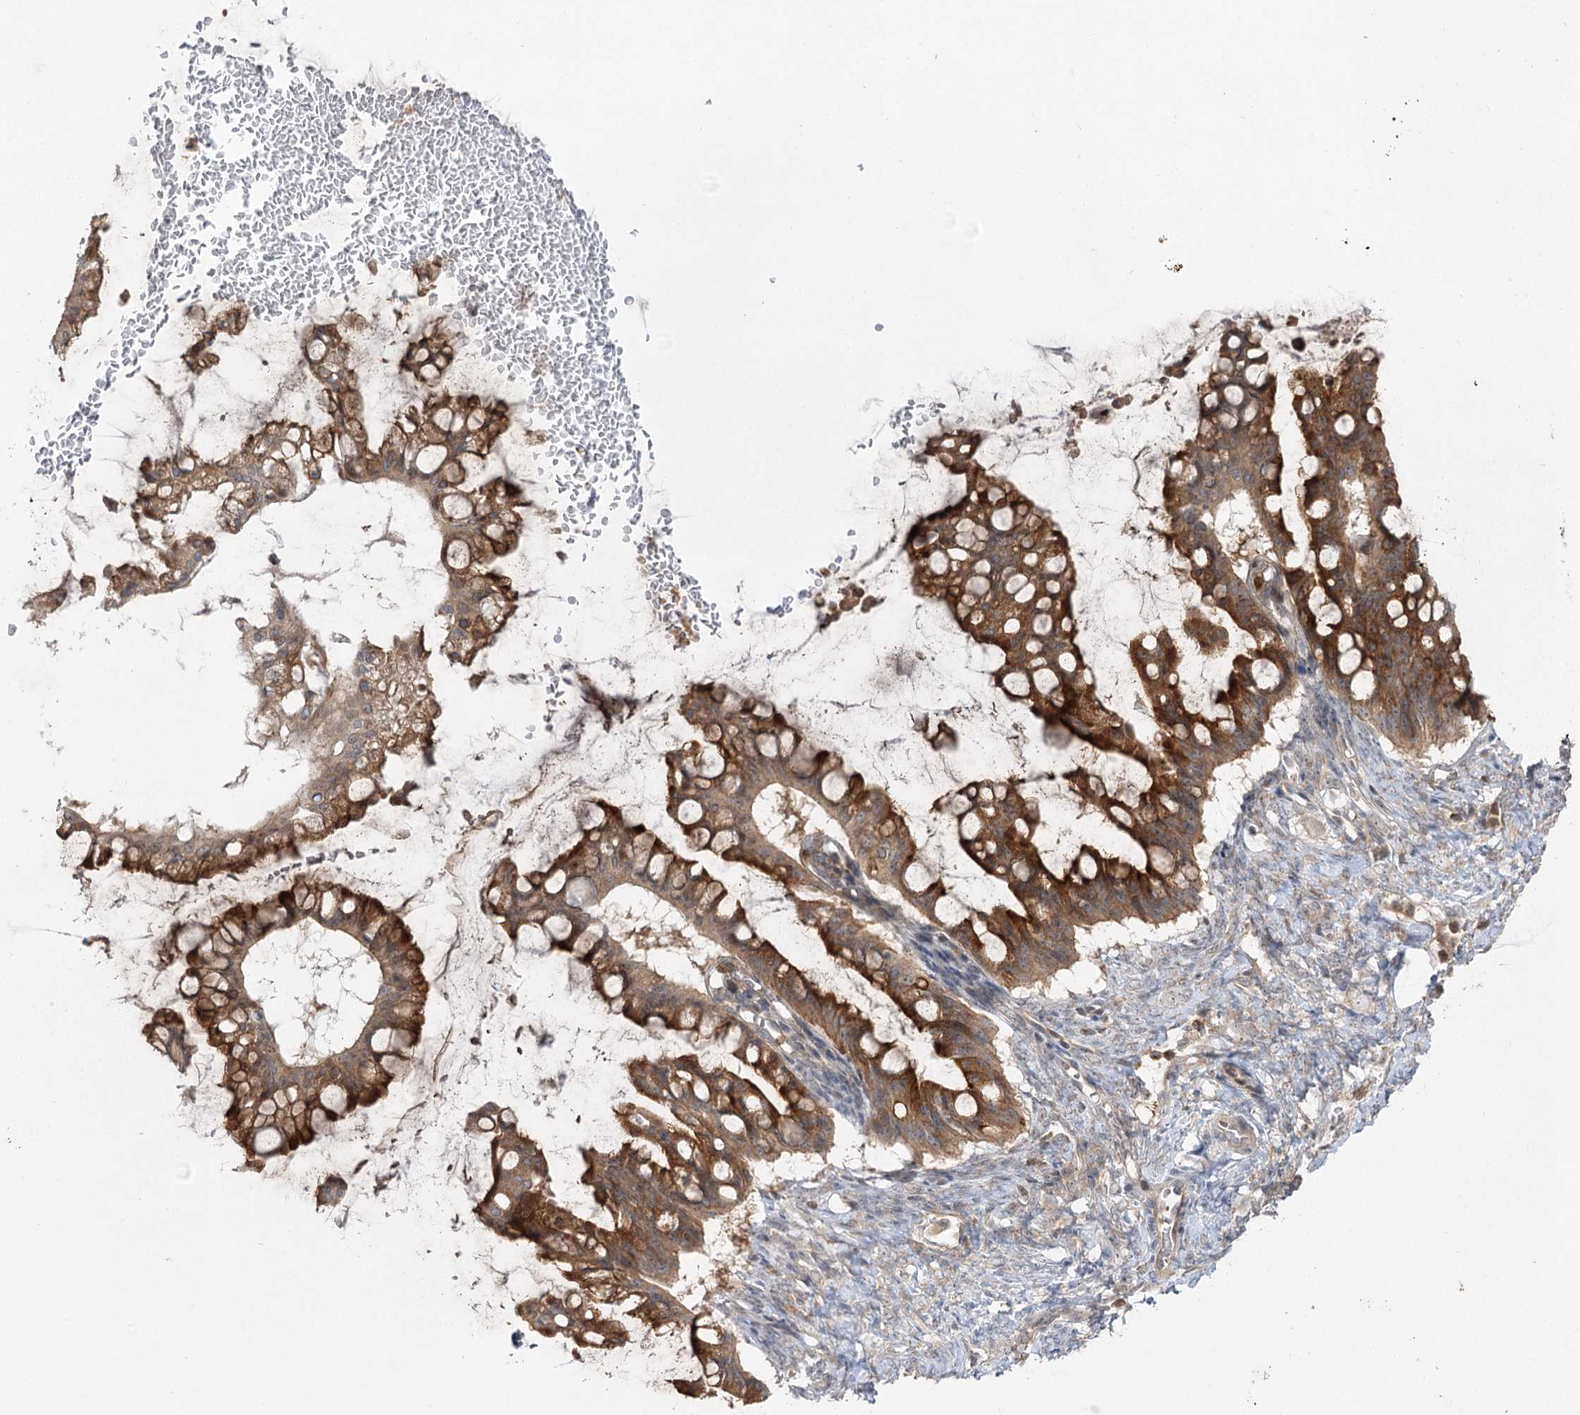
{"staining": {"intensity": "strong", "quantity": ">75%", "location": "cytoplasmic/membranous"}, "tissue": "ovarian cancer", "cell_type": "Tumor cells", "image_type": "cancer", "snomed": [{"axis": "morphology", "description": "Cystadenocarcinoma, mucinous, NOS"}, {"axis": "topography", "description": "Ovary"}], "caption": "The immunohistochemical stain labels strong cytoplasmic/membranous expression in tumor cells of ovarian mucinous cystadenocarcinoma tissue.", "gene": "SYTL1", "patient": {"sex": "female", "age": 73}}